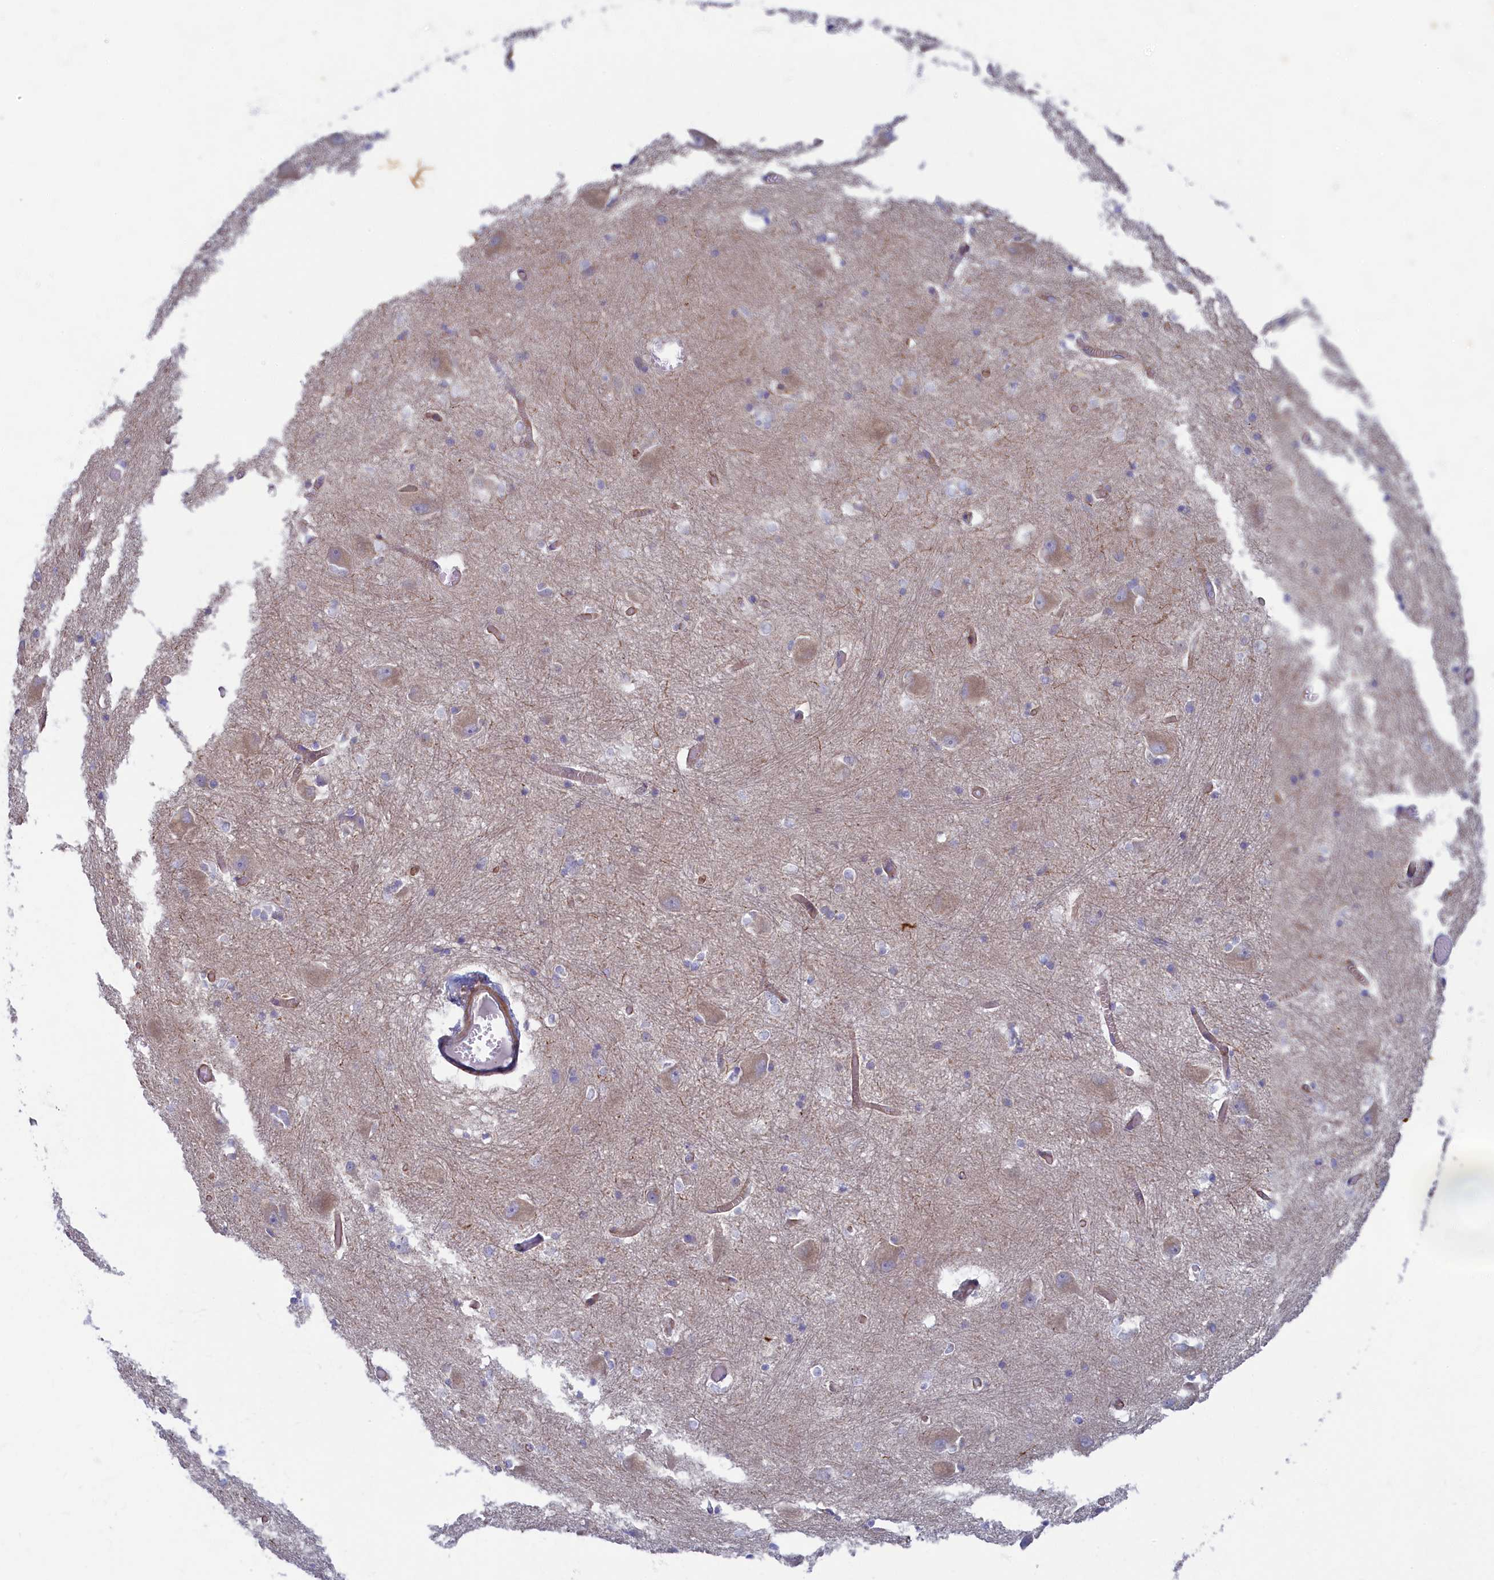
{"staining": {"intensity": "negative", "quantity": "none", "location": "none"}, "tissue": "caudate", "cell_type": "Glial cells", "image_type": "normal", "snomed": [{"axis": "morphology", "description": "Normal tissue, NOS"}, {"axis": "topography", "description": "Lateral ventricle wall"}], "caption": "DAB immunohistochemical staining of normal human caudate demonstrates no significant positivity in glial cells.", "gene": "WDR59", "patient": {"sex": "male", "age": 37}}